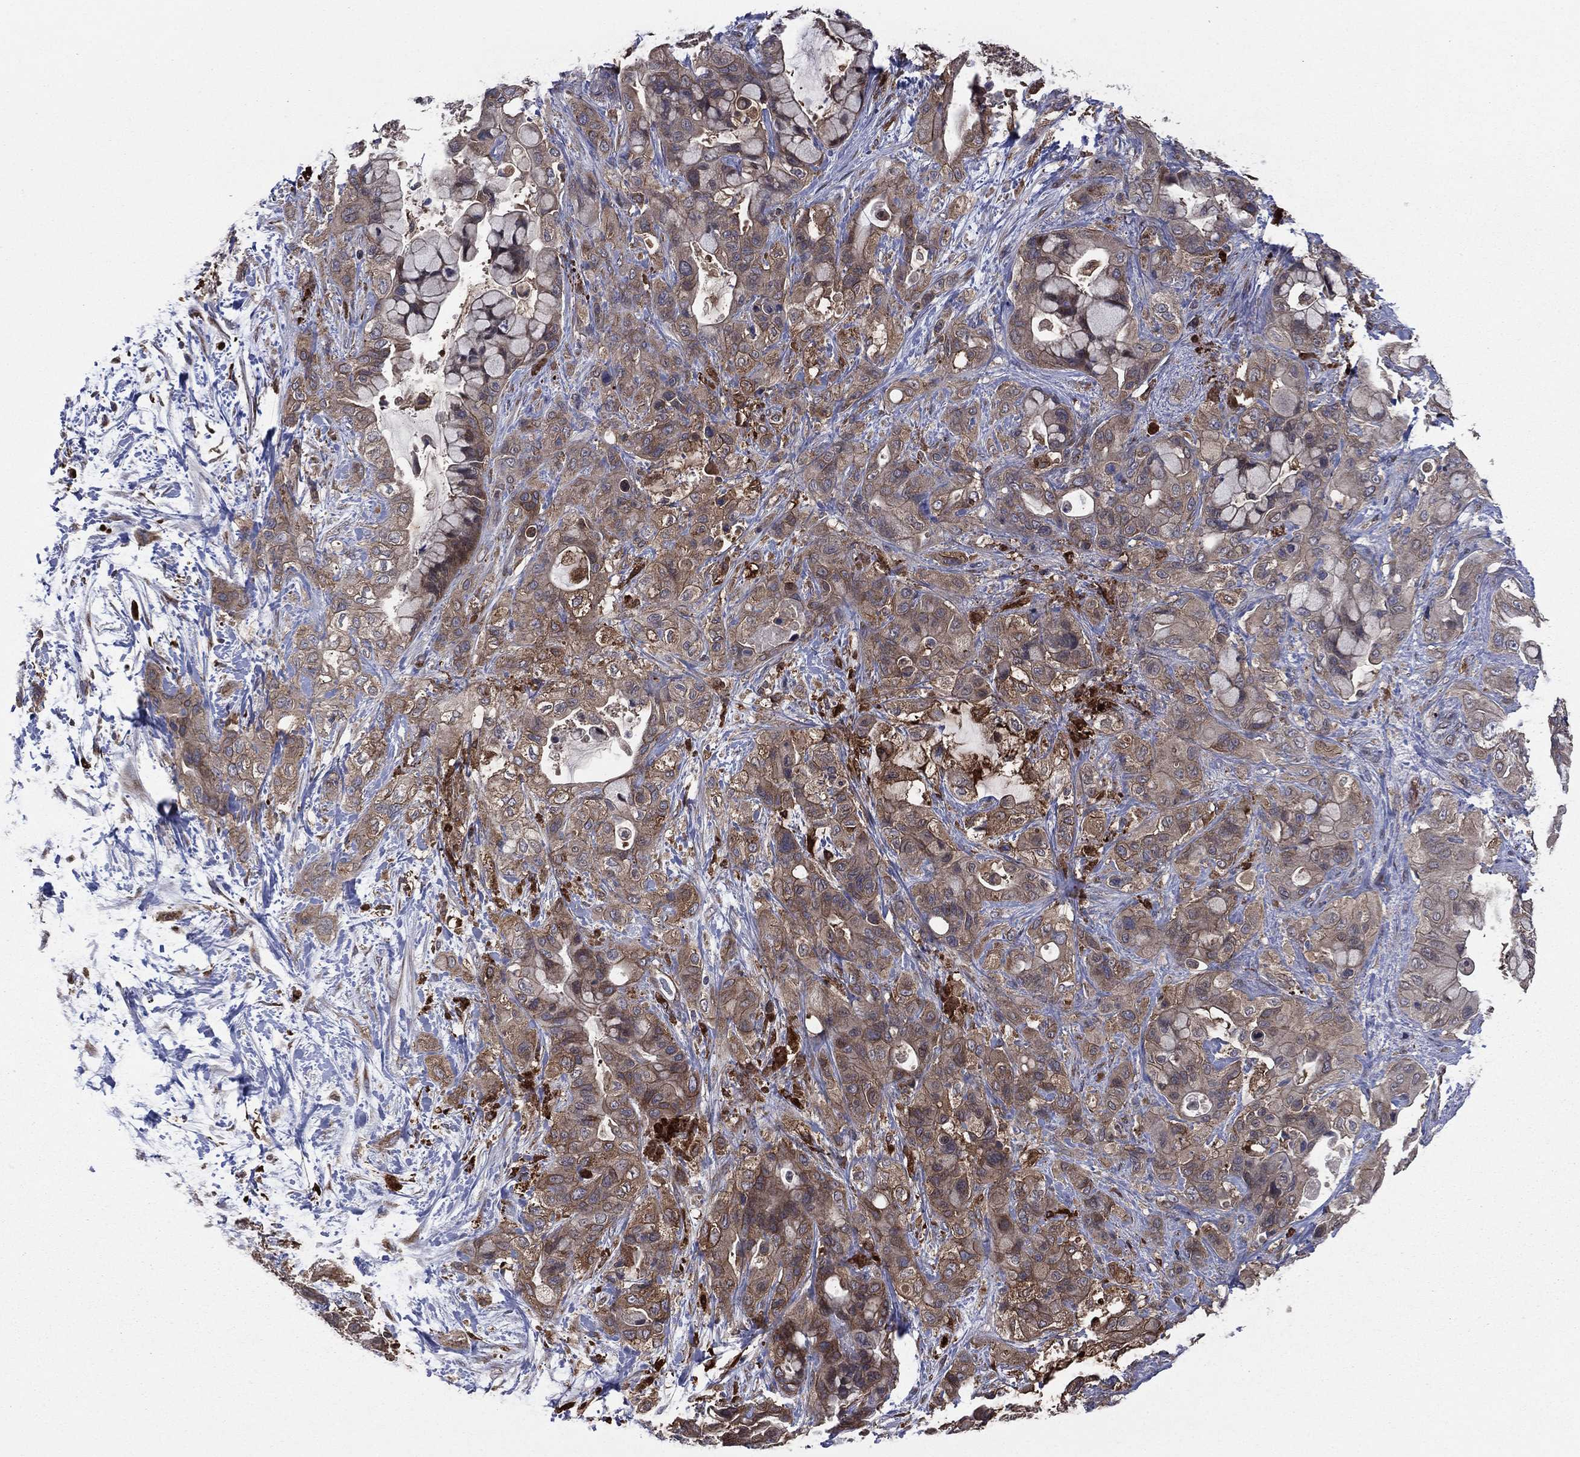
{"staining": {"intensity": "moderate", "quantity": ">75%", "location": "cytoplasmic/membranous"}, "tissue": "pancreatic cancer", "cell_type": "Tumor cells", "image_type": "cancer", "snomed": [{"axis": "morphology", "description": "Adenocarcinoma, NOS"}, {"axis": "topography", "description": "Pancreas"}], "caption": "DAB immunohistochemical staining of human pancreatic cancer (adenocarcinoma) exhibits moderate cytoplasmic/membranous protein staining in about >75% of tumor cells.", "gene": "C2orf76", "patient": {"sex": "male", "age": 71}}